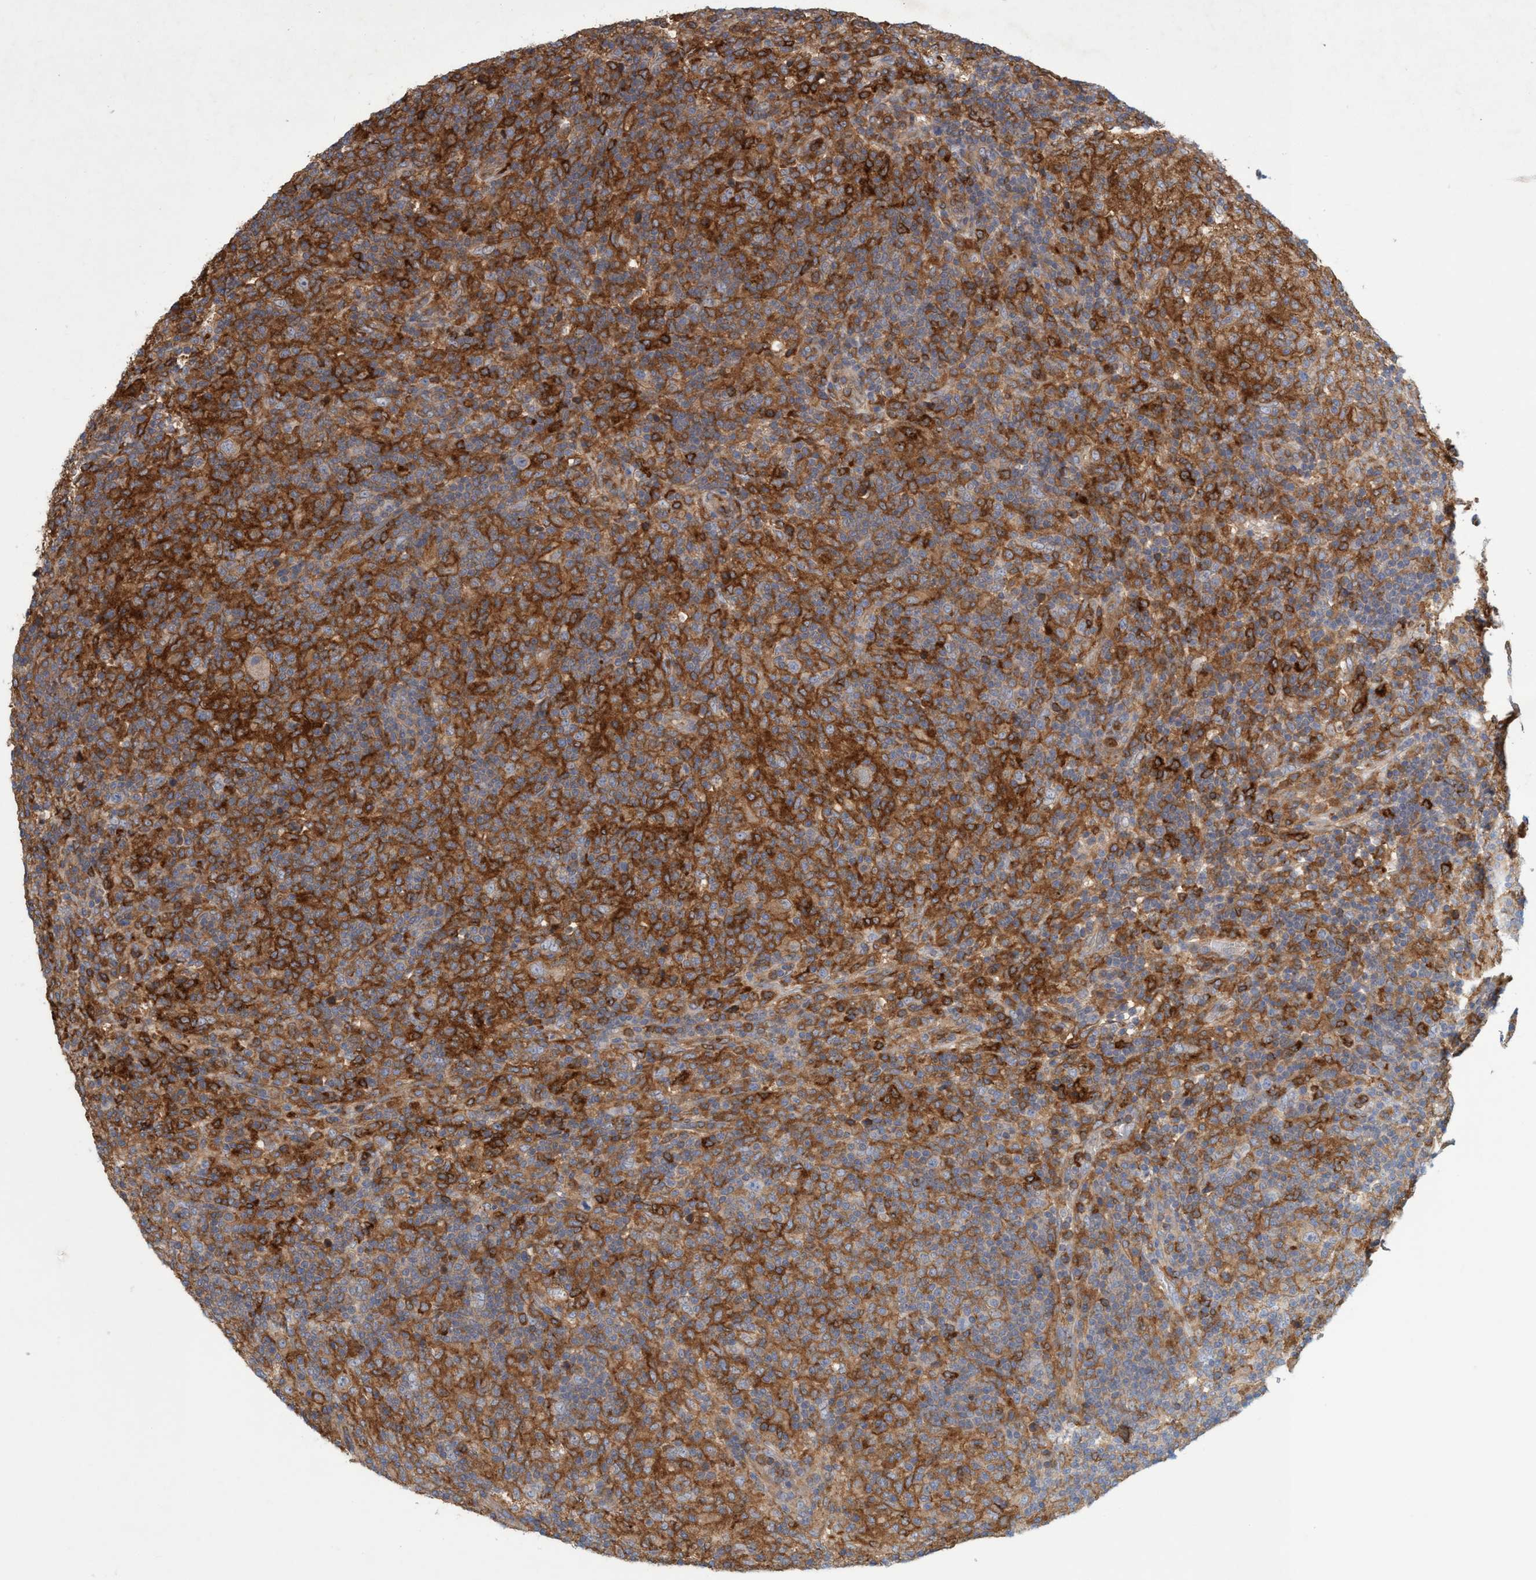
{"staining": {"intensity": "moderate", "quantity": ">75%", "location": "cytoplasmic/membranous"}, "tissue": "lymphoma", "cell_type": "Tumor cells", "image_type": "cancer", "snomed": [{"axis": "morphology", "description": "Hodgkin's disease, NOS"}, {"axis": "topography", "description": "Lymph node"}], "caption": "Lymphoma stained for a protein reveals moderate cytoplasmic/membranous positivity in tumor cells.", "gene": "SPECC1", "patient": {"sex": "male", "age": 70}}